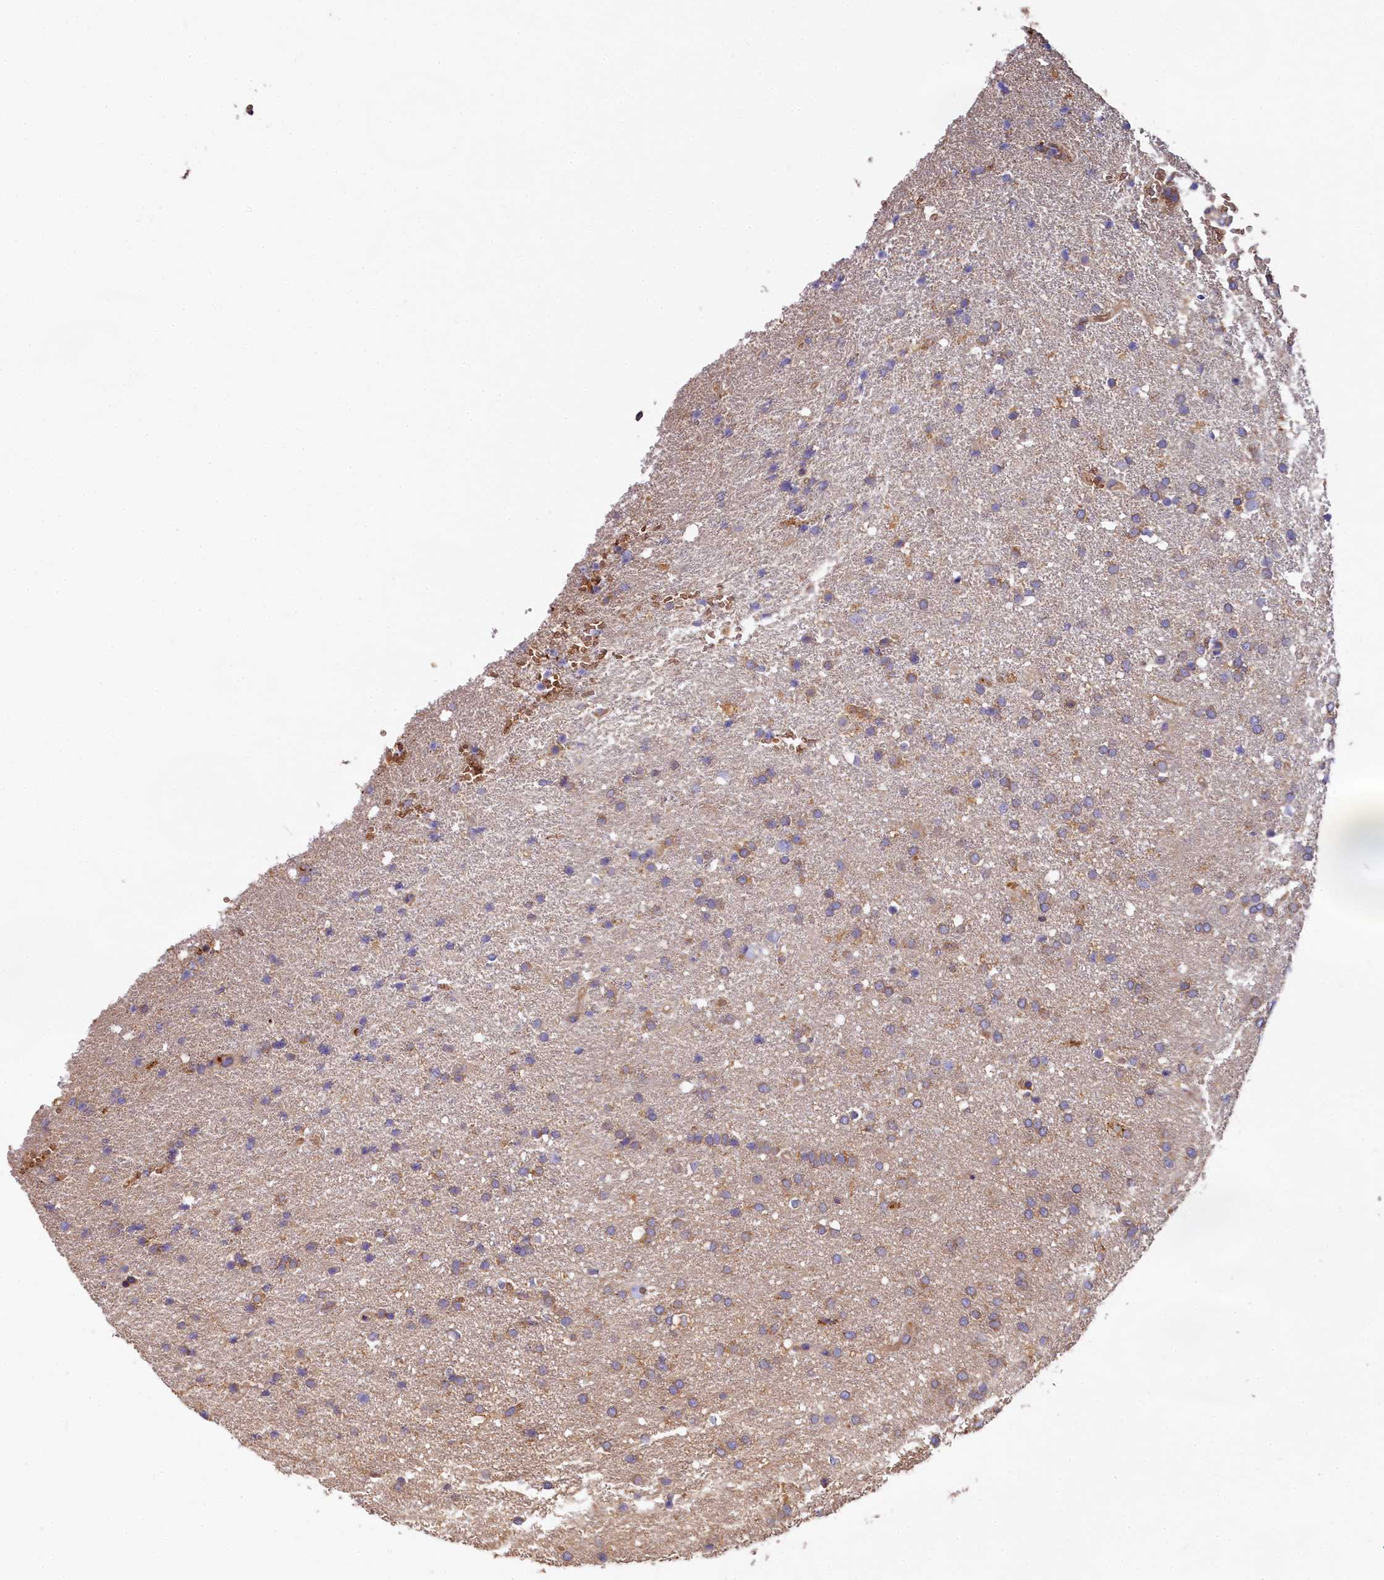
{"staining": {"intensity": "weak", "quantity": ">75%", "location": "cytoplasmic/membranous"}, "tissue": "glioma", "cell_type": "Tumor cells", "image_type": "cancer", "snomed": [{"axis": "morphology", "description": "Glioma, malignant, High grade"}, {"axis": "topography", "description": "Brain"}], "caption": "Glioma stained with a protein marker exhibits weak staining in tumor cells.", "gene": "PPIP5K1", "patient": {"sex": "male", "age": 72}}